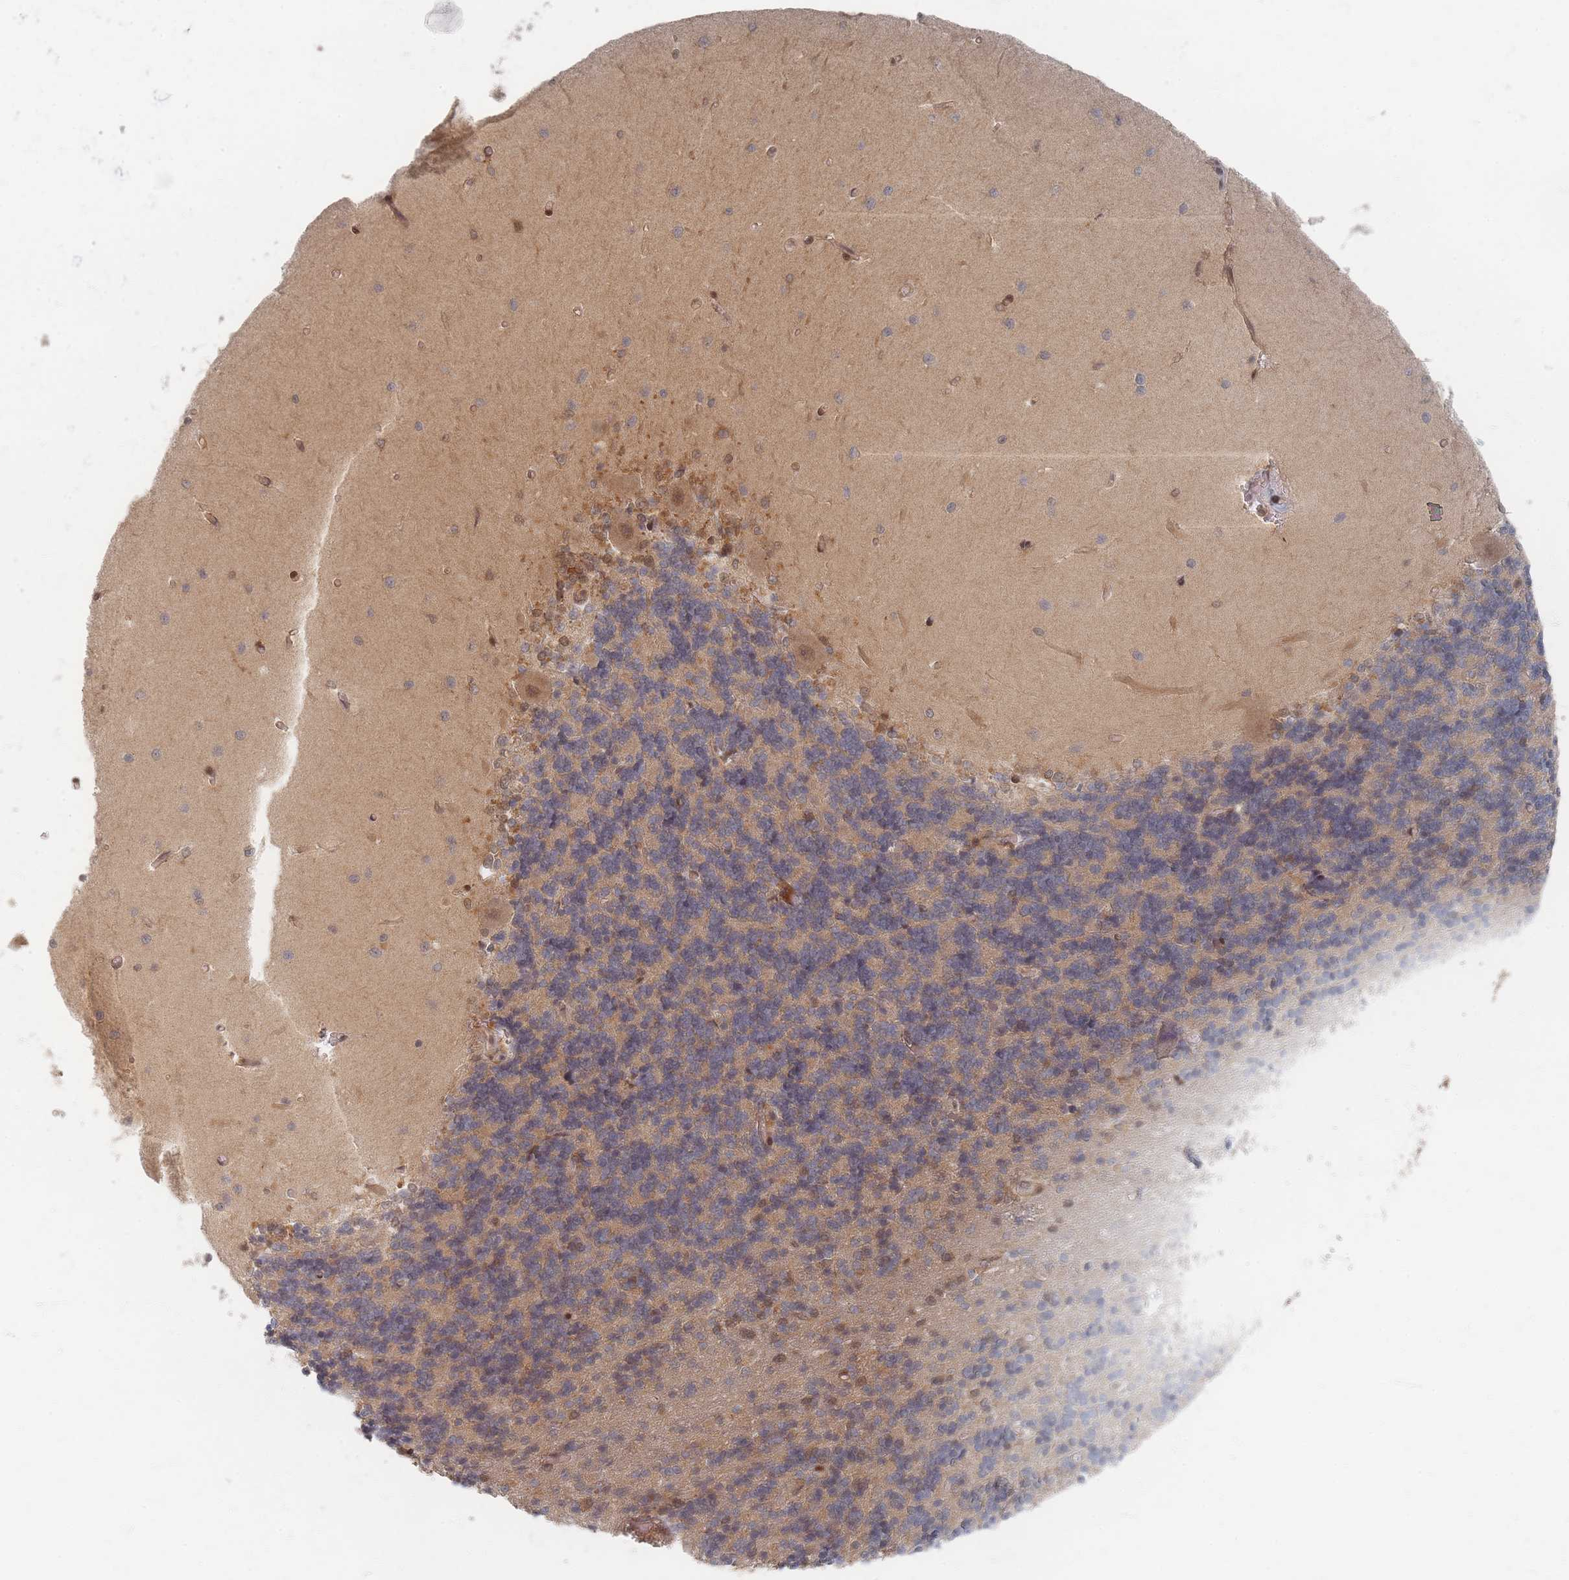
{"staining": {"intensity": "moderate", "quantity": "<25%", "location": "nuclear"}, "tissue": "cerebellum", "cell_type": "Cells in granular layer", "image_type": "normal", "snomed": [{"axis": "morphology", "description": "Normal tissue, NOS"}, {"axis": "topography", "description": "Cerebellum"}], "caption": "Protein staining demonstrates moderate nuclear expression in about <25% of cells in granular layer in unremarkable cerebellum. Using DAB (3,3'-diaminobenzidine) (brown) and hematoxylin (blue) stains, captured at high magnification using brightfield microscopy.", "gene": "PSMD9", "patient": {"sex": "male", "age": 37}}